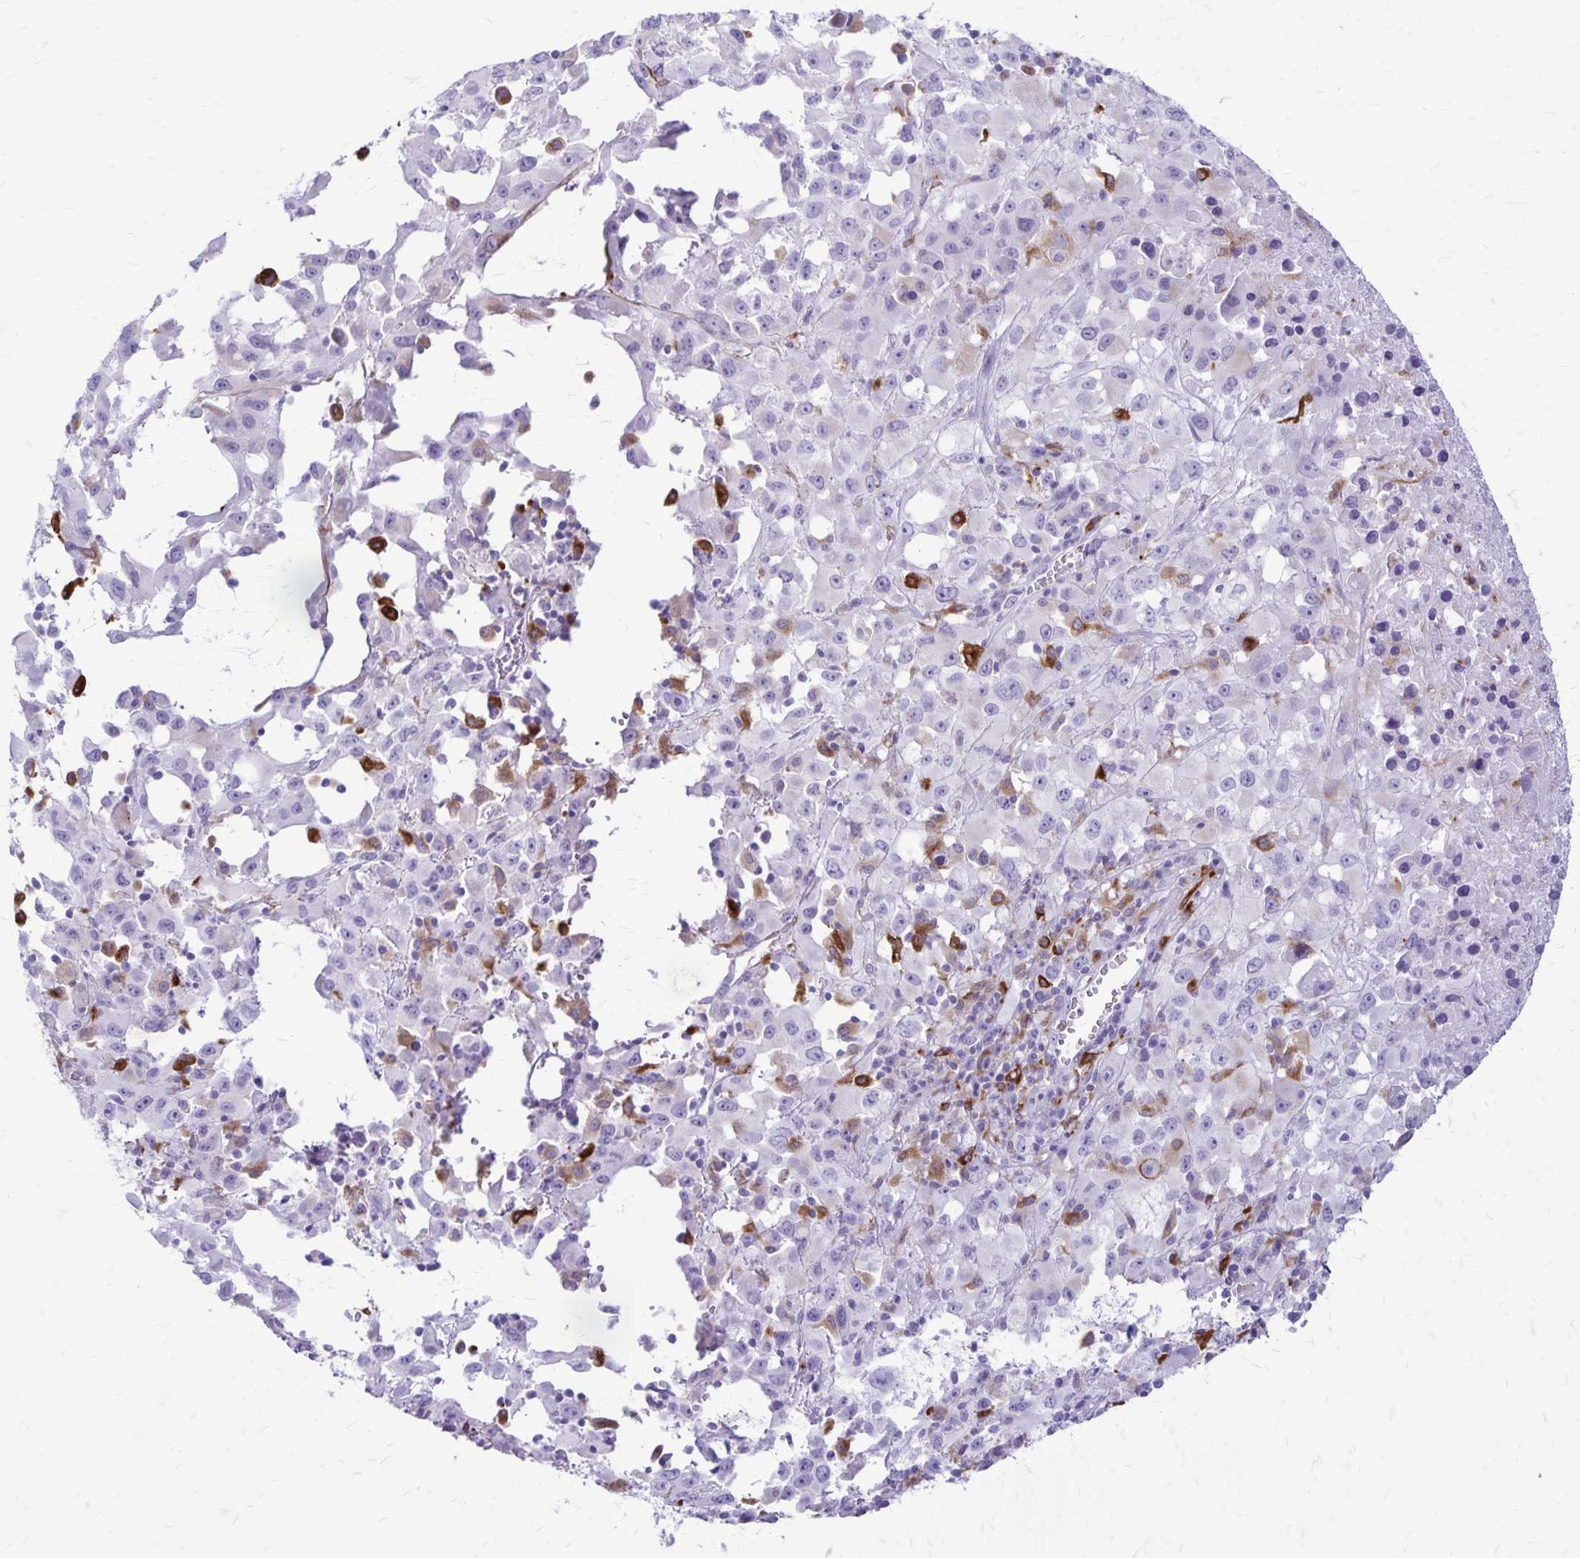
{"staining": {"intensity": "negative", "quantity": "none", "location": "none"}, "tissue": "melanoma", "cell_type": "Tumor cells", "image_type": "cancer", "snomed": [{"axis": "morphology", "description": "Malignant melanoma, Metastatic site"}, {"axis": "topography", "description": "Soft tissue"}], "caption": "This is an immunohistochemistry image of malignant melanoma (metastatic site). There is no positivity in tumor cells.", "gene": "RTN1", "patient": {"sex": "male", "age": 50}}